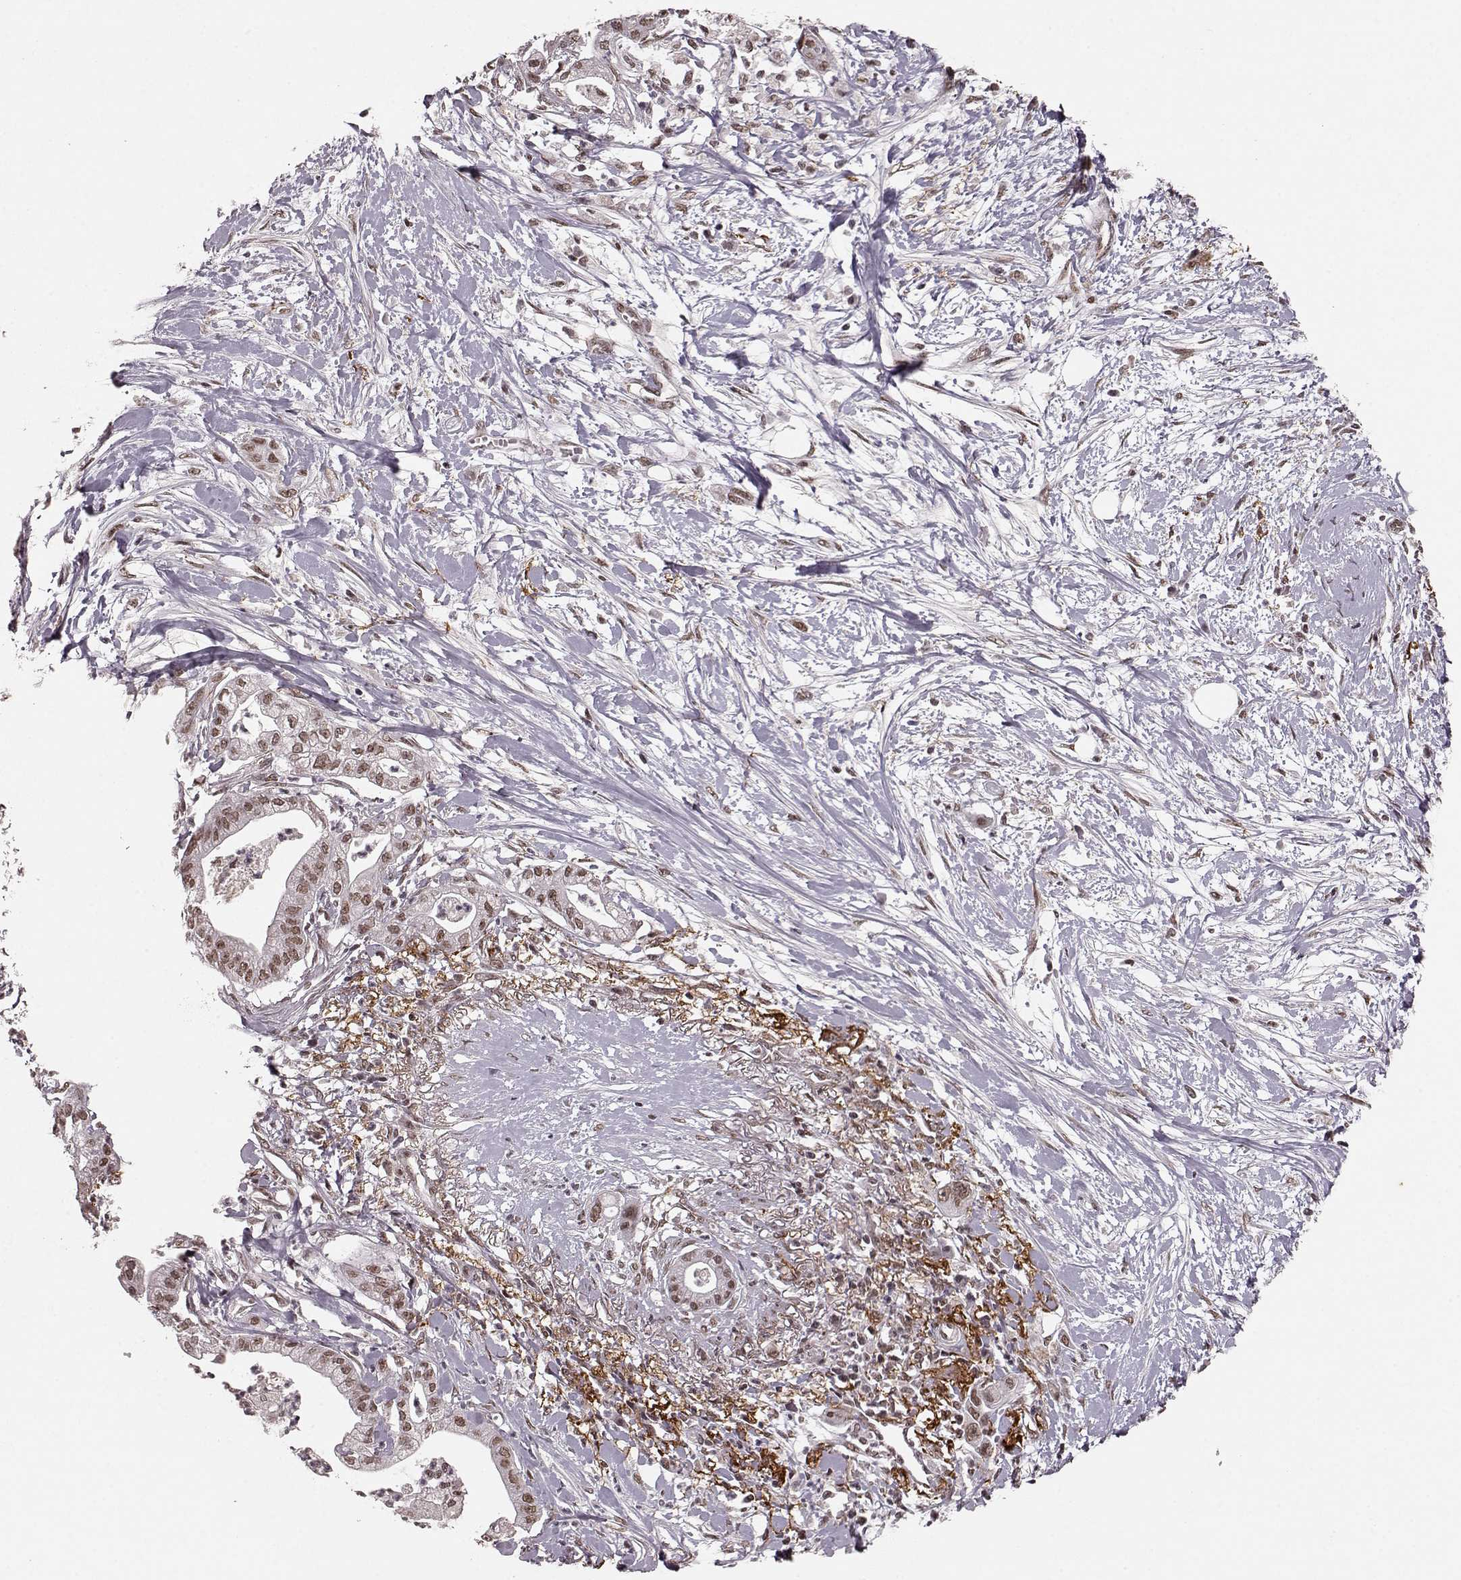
{"staining": {"intensity": "weak", "quantity": ">75%", "location": "nuclear"}, "tissue": "pancreatic cancer", "cell_type": "Tumor cells", "image_type": "cancer", "snomed": [{"axis": "morphology", "description": "Normal tissue, NOS"}, {"axis": "morphology", "description": "Adenocarcinoma, NOS"}, {"axis": "topography", "description": "Lymph node"}, {"axis": "topography", "description": "Pancreas"}], "caption": "Protein staining of pancreatic cancer (adenocarcinoma) tissue demonstrates weak nuclear positivity in approximately >75% of tumor cells.", "gene": "RRAGD", "patient": {"sex": "female", "age": 58}}